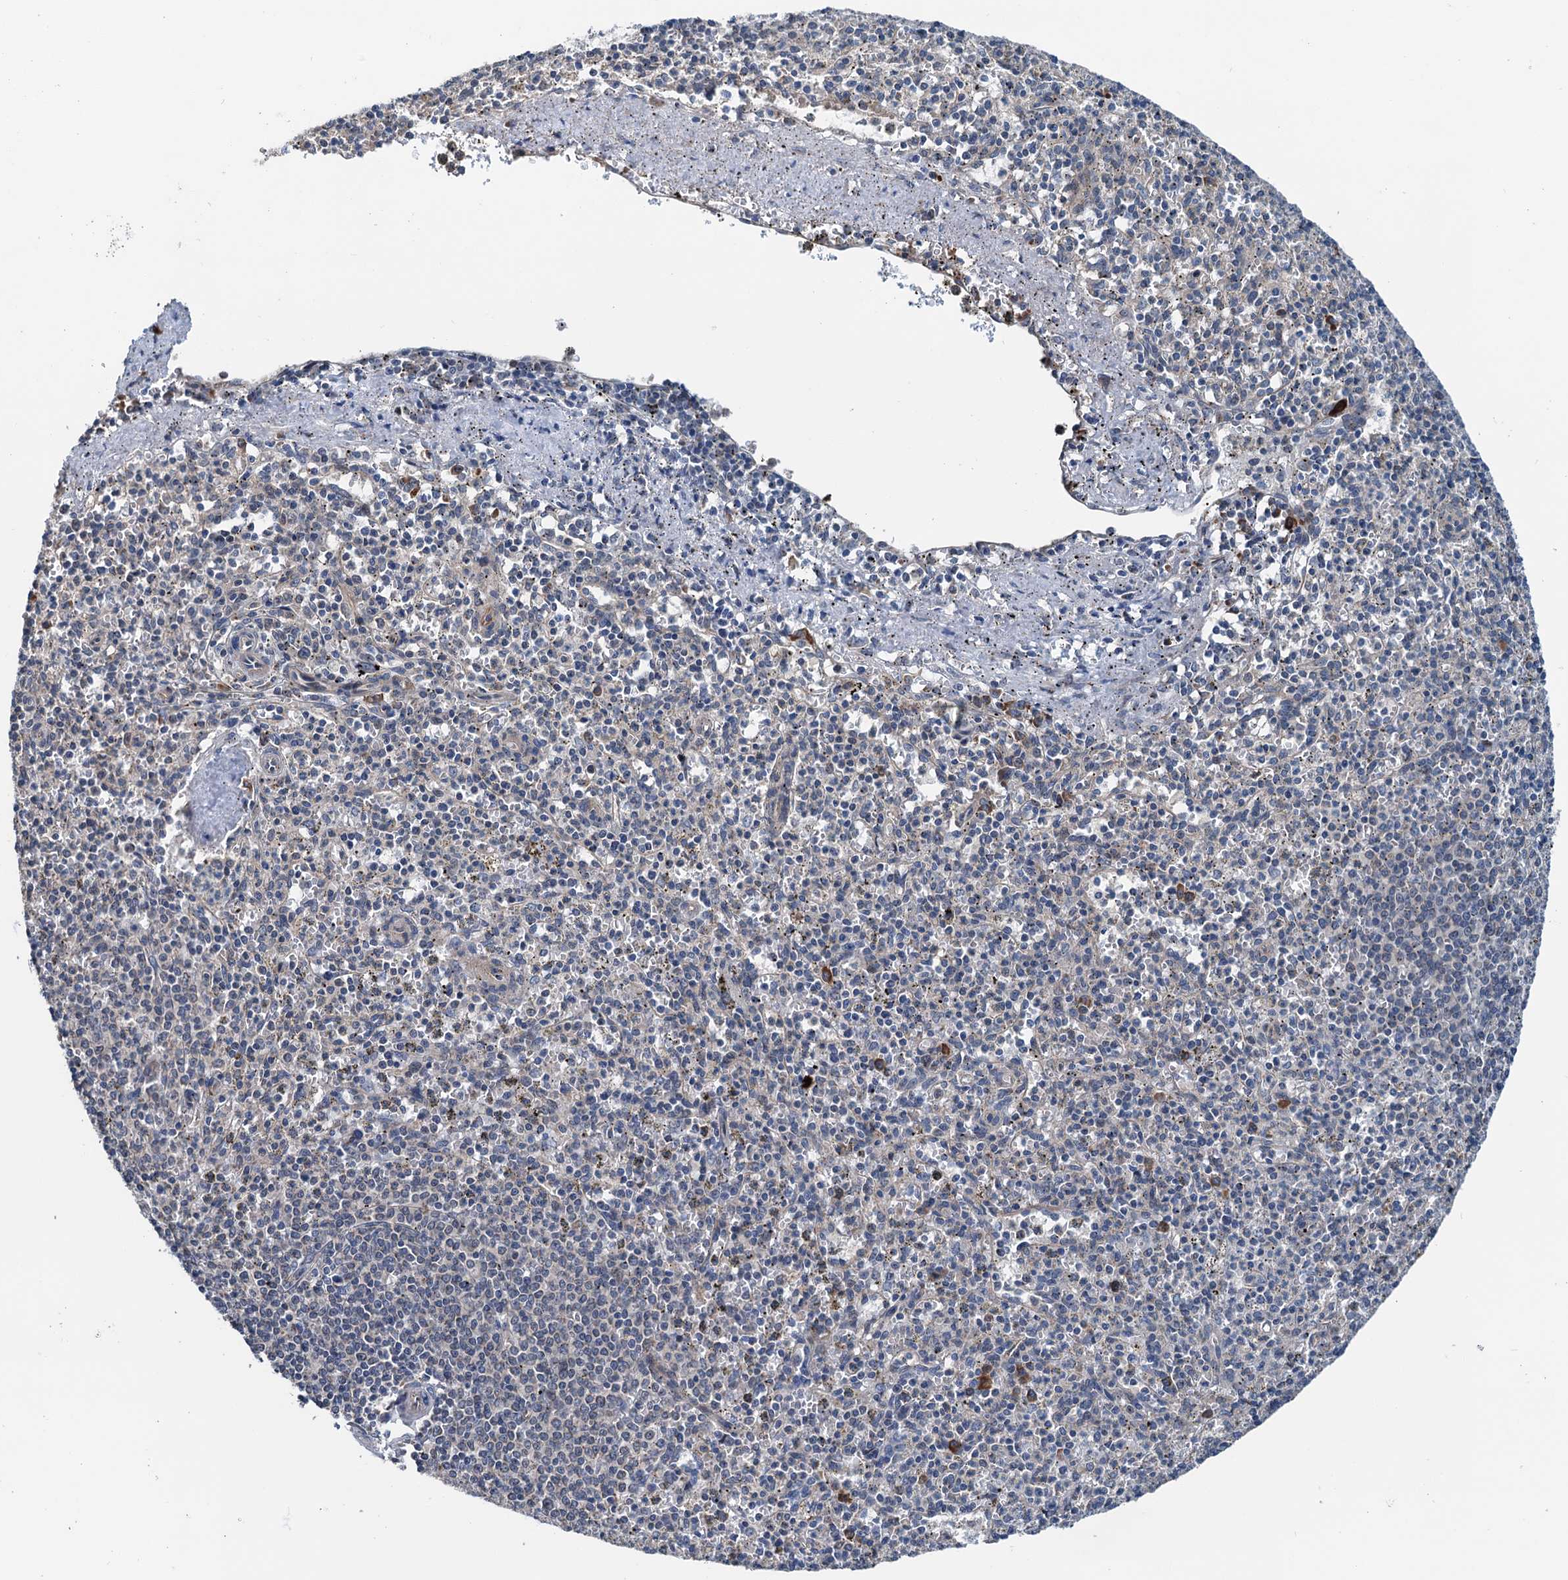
{"staining": {"intensity": "negative", "quantity": "none", "location": "none"}, "tissue": "spleen", "cell_type": "Cells in red pulp", "image_type": "normal", "snomed": [{"axis": "morphology", "description": "Normal tissue, NOS"}, {"axis": "topography", "description": "Spleen"}], "caption": "There is no significant expression in cells in red pulp of spleen. The staining is performed using DAB (3,3'-diaminobenzidine) brown chromogen with nuclei counter-stained in using hematoxylin.", "gene": "ELAC1", "patient": {"sex": "male", "age": 72}}